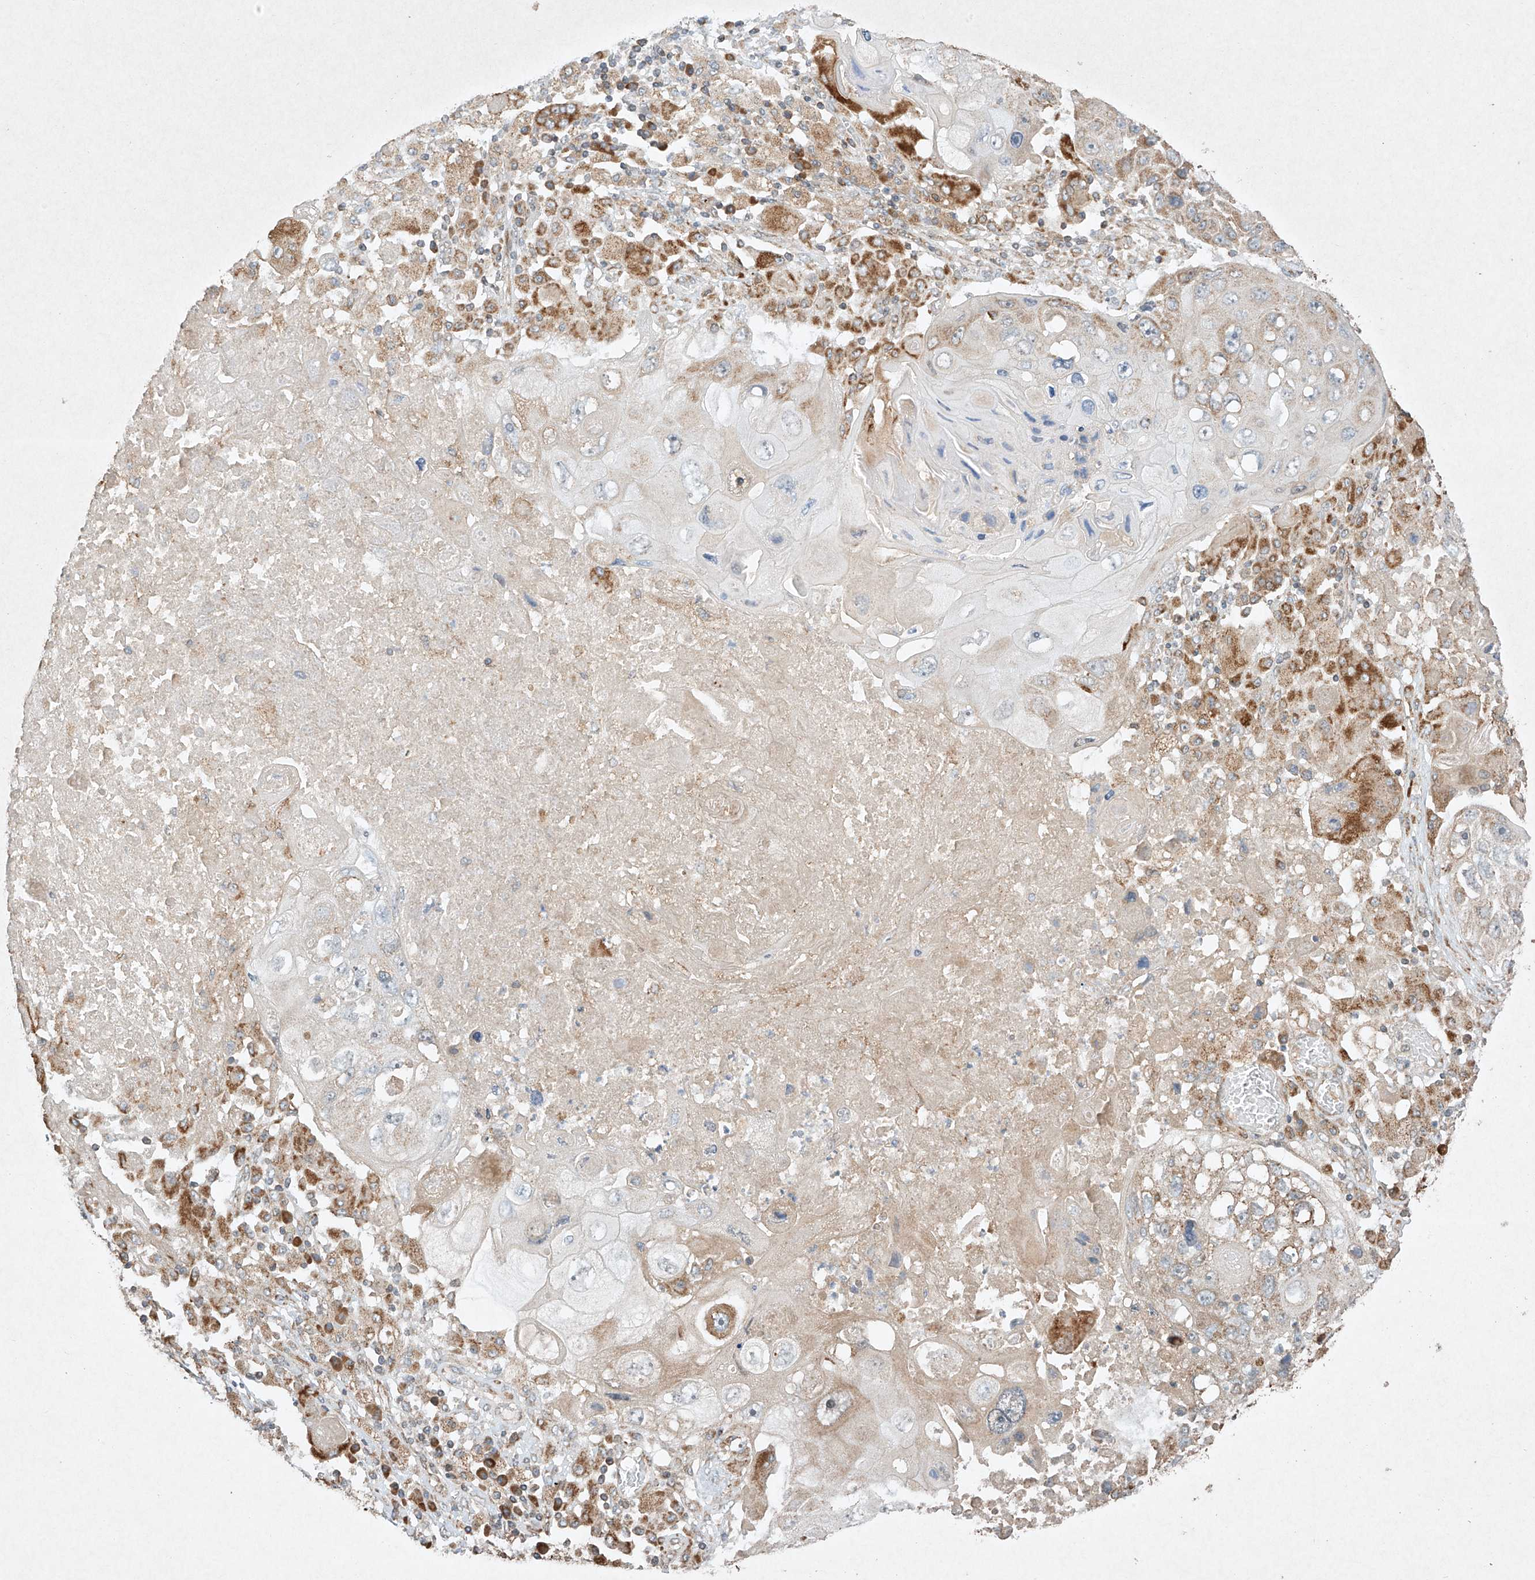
{"staining": {"intensity": "moderate", "quantity": "<25%", "location": "cytoplasmic/membranous"}, "tissue": "lung cancer", "cell_type": "Tumor cells", "image_type": "cancer", "snomed": [{"axis": "morphology", "description": "Squamous cell carcinoma, NOS"}, {"axis": "topography", "description": "Lung"}], "caption": "Moderate cytoplasmic/membranous protein staining is seen in about <25% of tumor cells in lung squamous cell carcinoma.", "gene": "SEMA3B", "patient": {"sex": "male", "age": 61}}